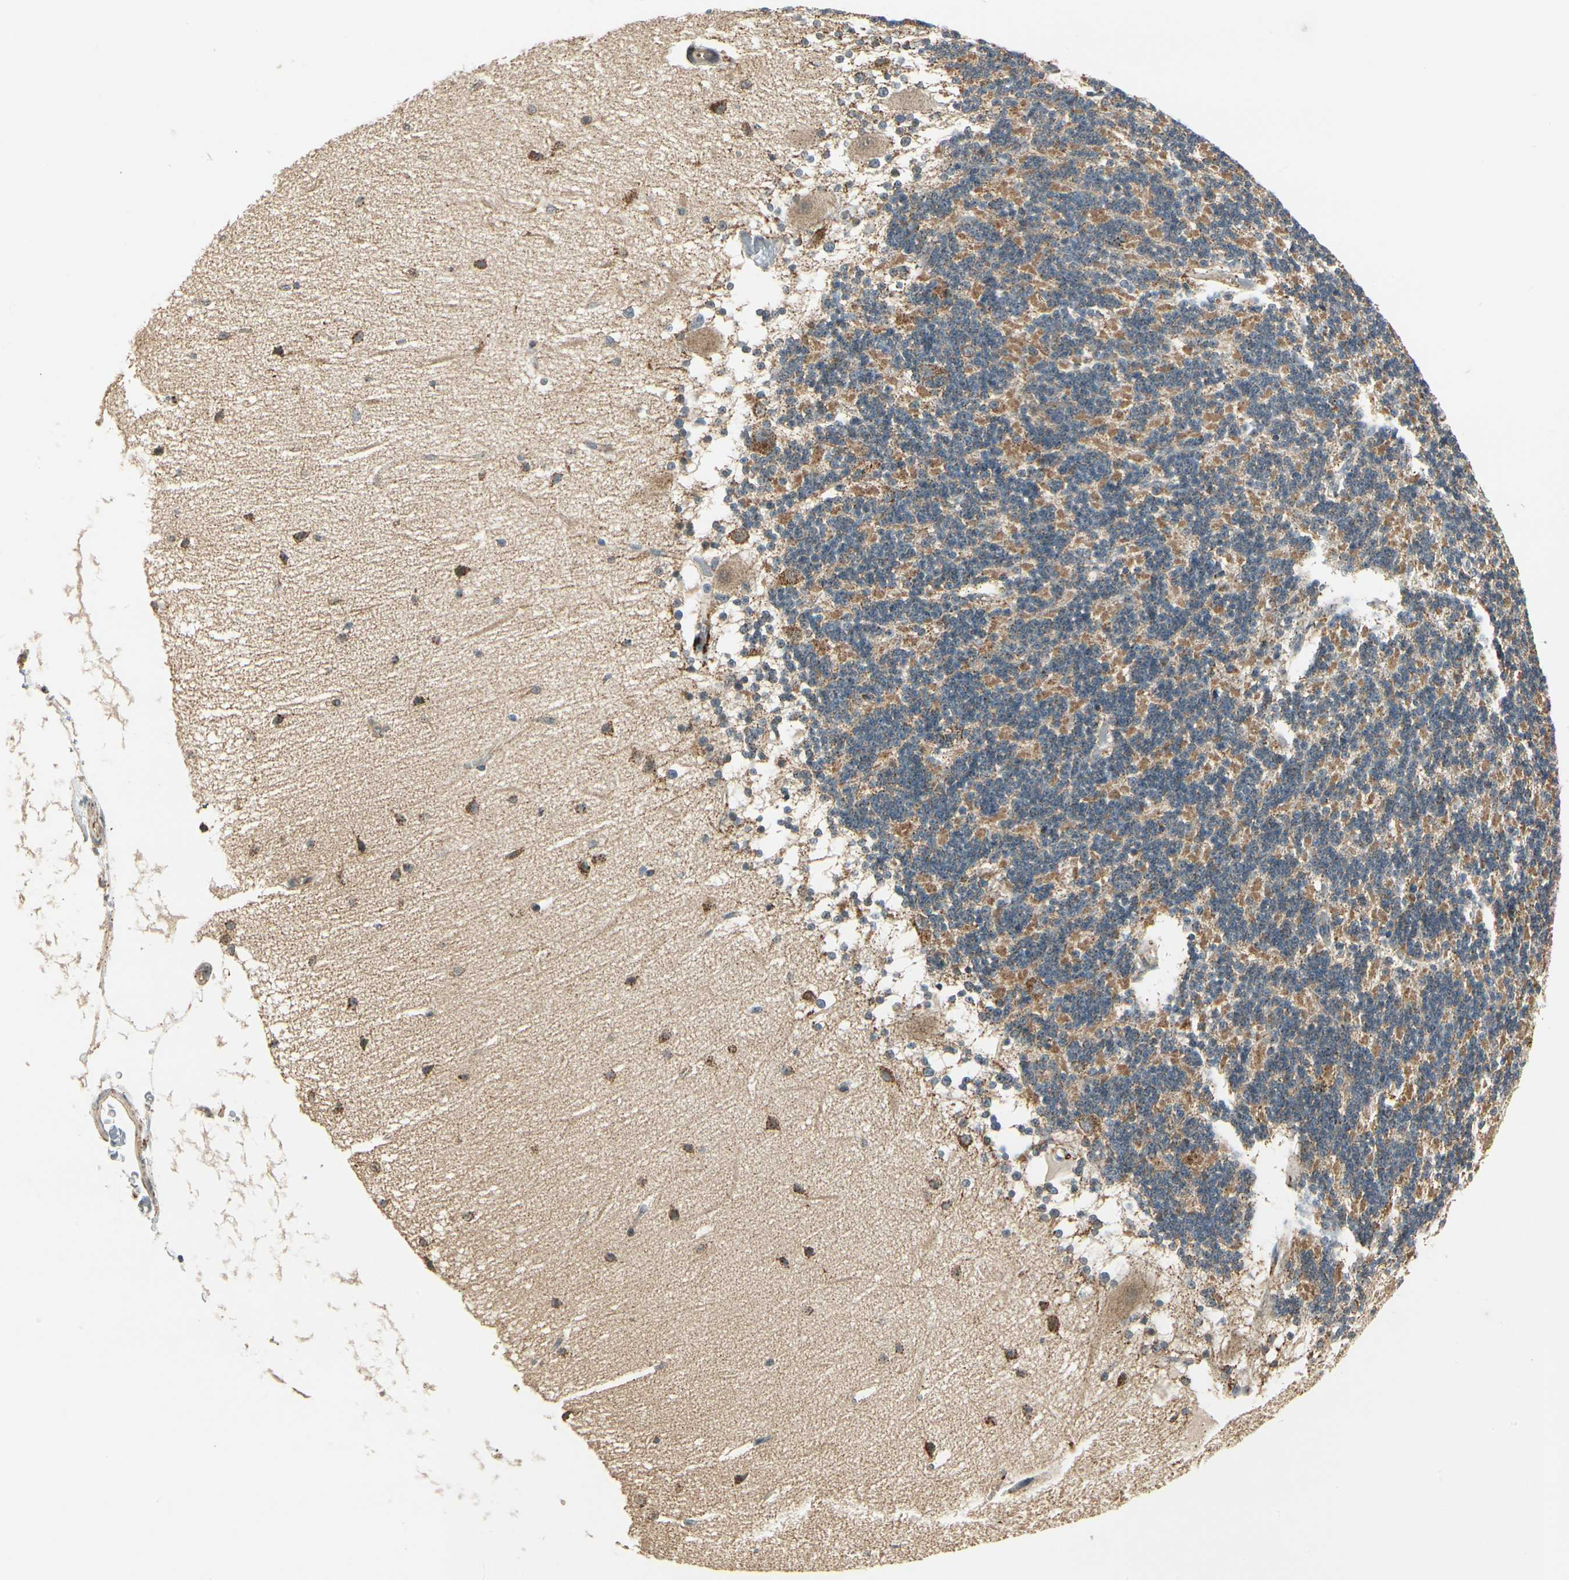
{"staining": {"intensity": "moderate", "quantity": "25%-75%", "location": "cytoplasmic/membranous"}, "tissue": "cerebellum", "cell_type": "Cells in granular layer", "image_type": "normal", "snomed": [{"axis": "morphology", "description": "Normal tissue, NOS"}, {"axis": "topography", "description": "Cerebellum"}], "caption": "Immunohistochemistry of normal cerebellum shows medium levels of moderate cytoplasmic/membranous staining in about 25%-75% of cells in granular layer. (IHC, brightfield microscopy, high magnification).", "gene": "EPHB3", "patient": {"sex": "female", "age": 54}}